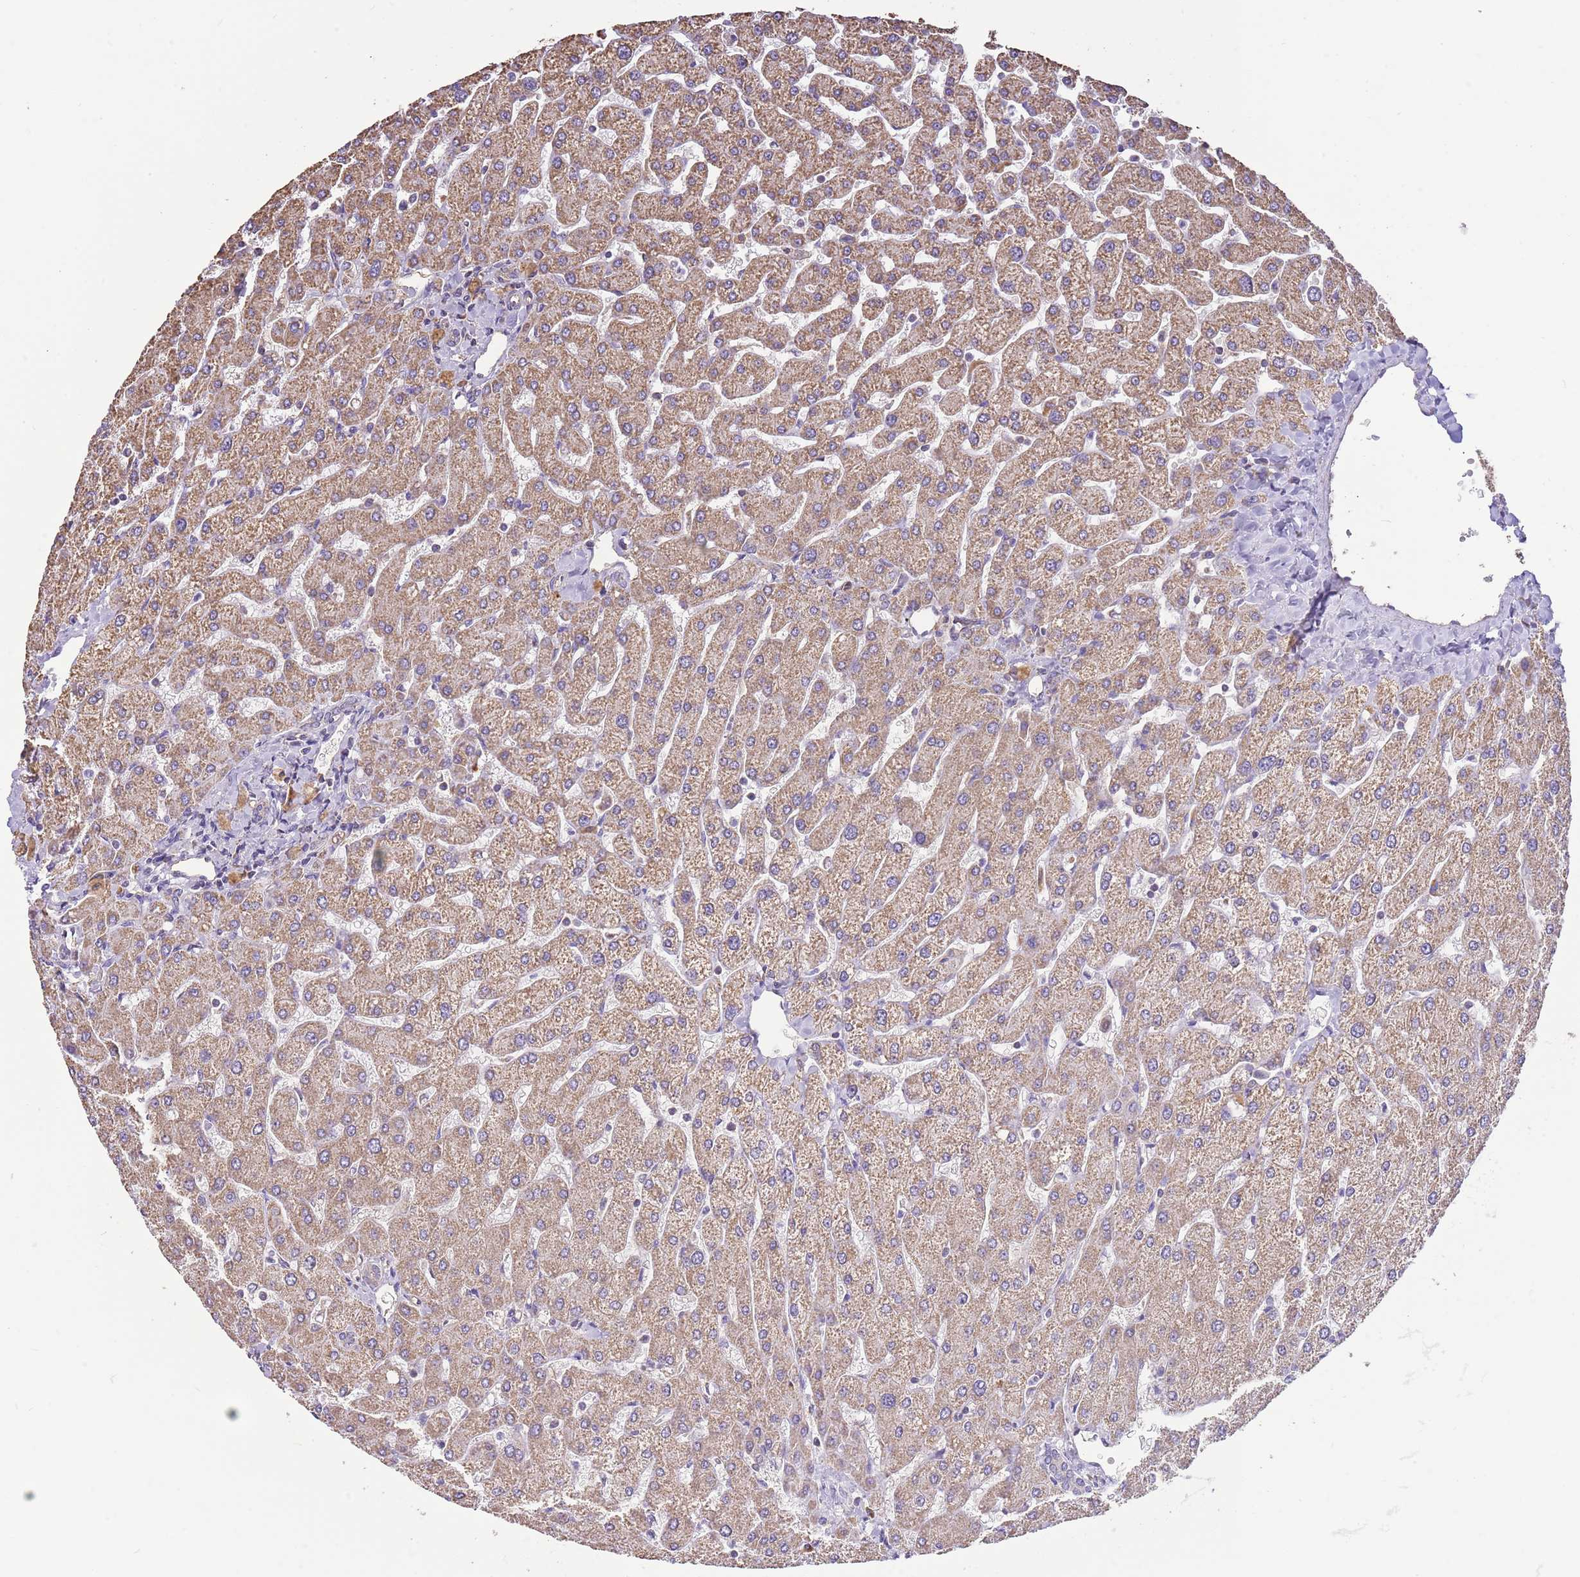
{"staining": {"intensity": "negative", "quantity": "none", "location": "none"}, "tissue": "liver", "cell_type": "Cholangiocytes", "image_type": "normal", "snomed": [{"axis": "morphology", "description": "Normal tissue, NOS"}, {"axis": "topography", "description": "Liver"}], "caption": "This histopathology image is of unremarkable liver stained with immunohistochemistry to label a protein in brown with the nuclei are counter-stained blue. There is no staining in cholangiocytes. The staining was performed using DAB (3,3'-diaminobenzidine) to visualize the protein expression in brown, while the nuclei were stained in blue with hematoxylin (Magnification: 20x).", "gene": "DOCK9", "patient": {"sex": "male", "age": 55}}